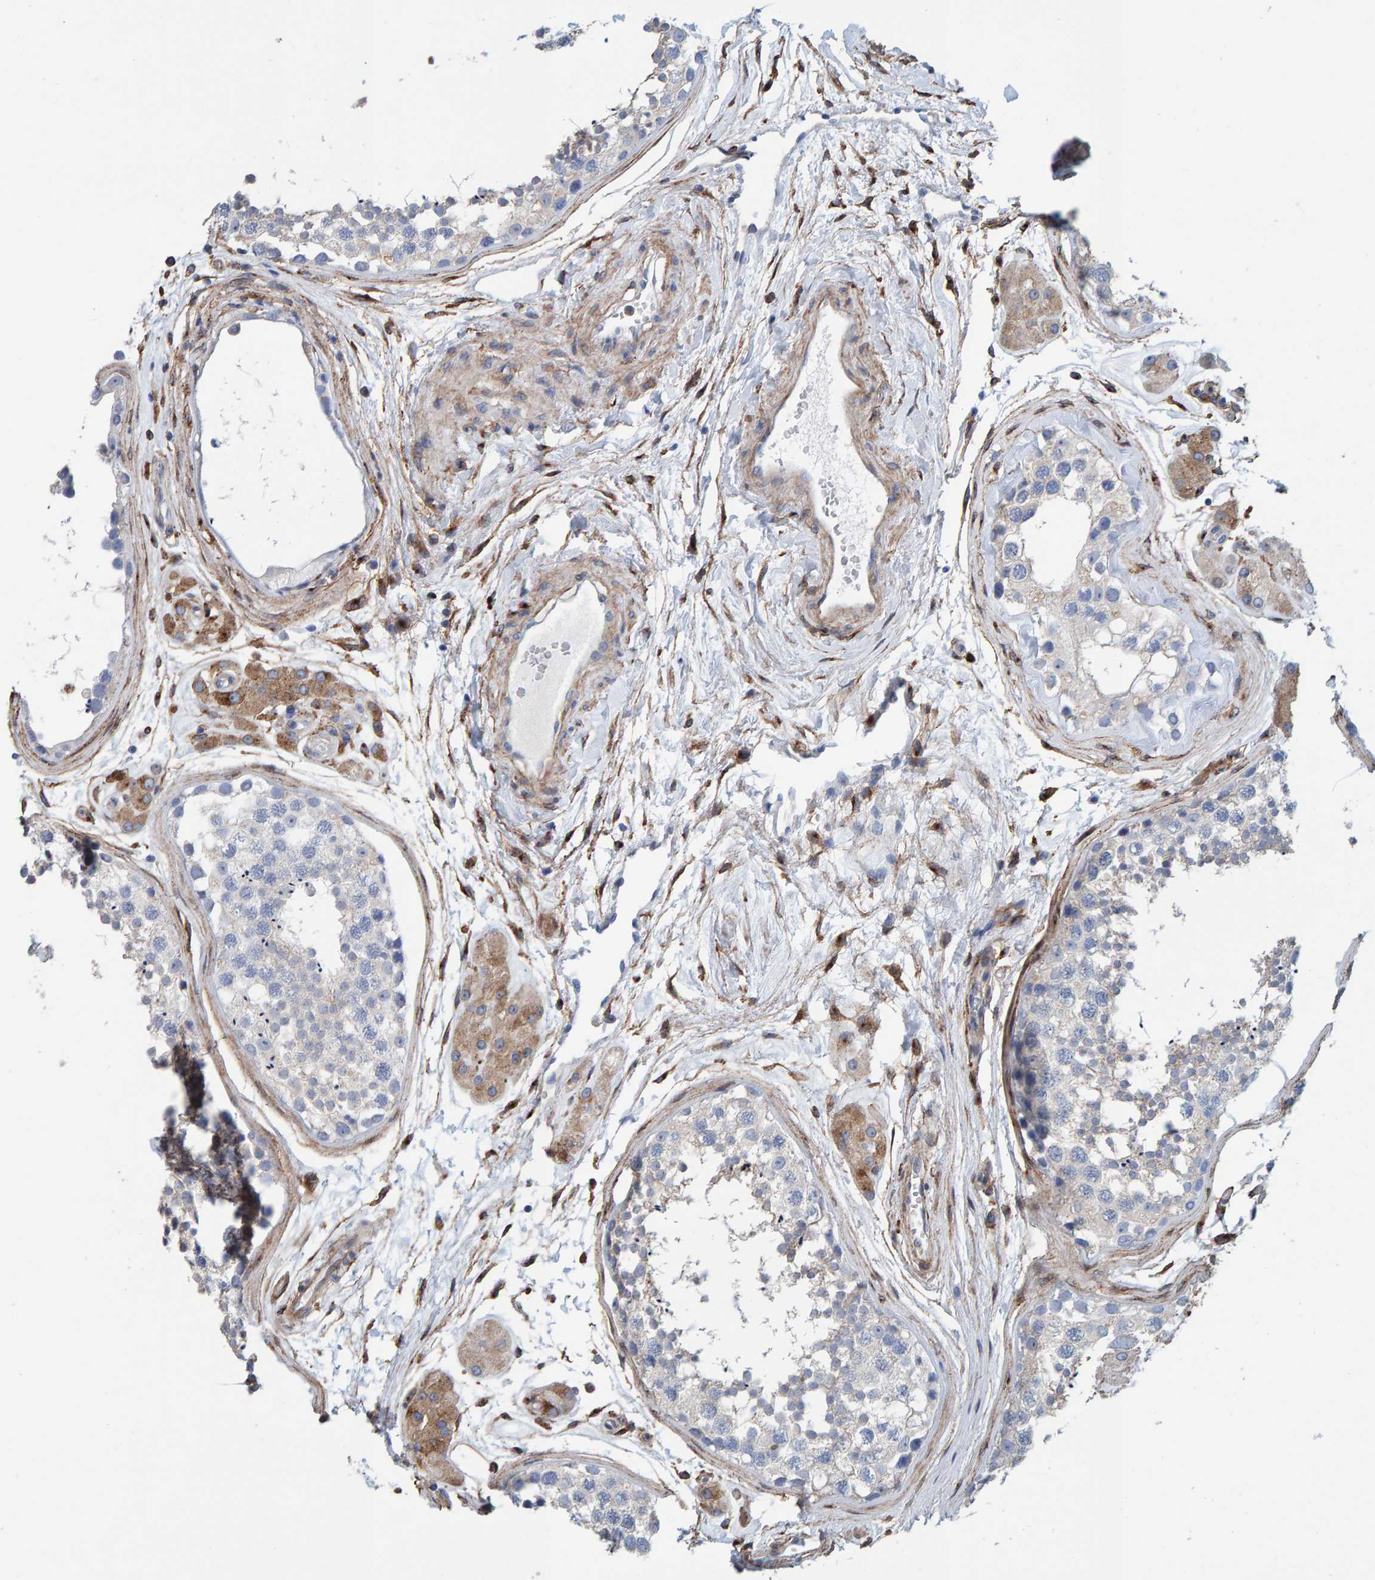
{"staining": {"intensity": "negative", "quantity": "none", "location": "none"}, "tissue": "testis", "cell_type": "Cells in seminiferous ducts", "image_type": "normal", "snomed": [{"axis": "morphology", "description": "Normal tissue, NOS"}, {"axis": "topography", "description": "Testis"}], "caption": "An immunohistochemistry histopathology image of benign testis is shown. There is no staining in cells in seminiferous ducts of testis.", "gene": "LRP1", "patient": {"sex": "male", "age": 56}}